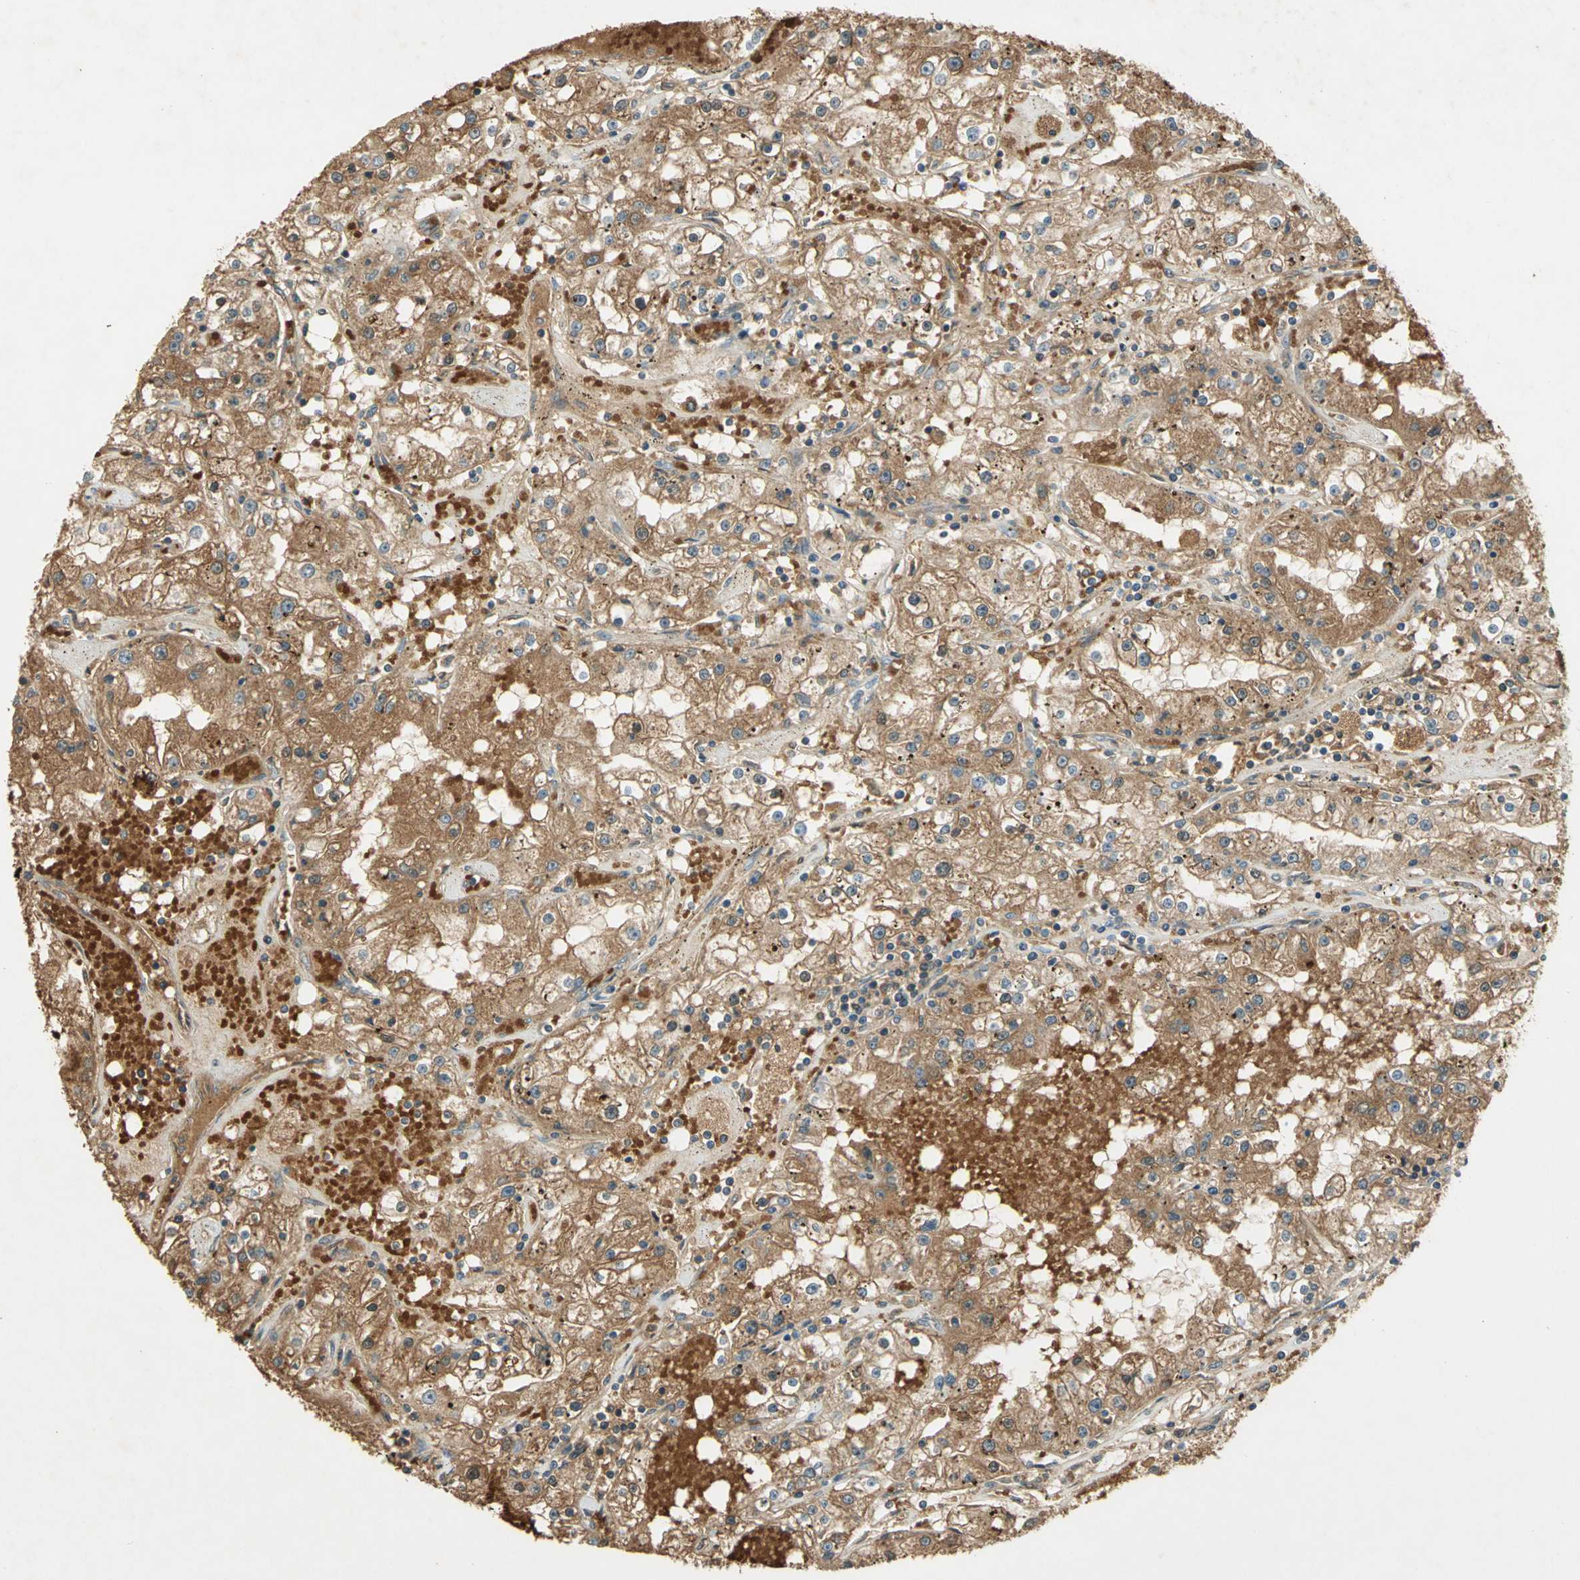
{"staining": {"intensity": "moderate", "quantity": ">75%", "location": "cytoplasmic/membranous"}, "tissue": "renal cancer", "cell_type": "Tumor cells", "image_type": "cancer", "snomed": [{"axis": "morphology", "description": "Adenocarcinoma, NOS"}, {"axis": "topography", "description": "Kidney"}], "caption": "IHC of human renal adenocarcinoma reveals medium levels of moderate cytoplasmic/membranous expression in approximately >75% of tumor cells.", "gene": "KEAP1", "patient": {"sex": "male", "age": 56}}